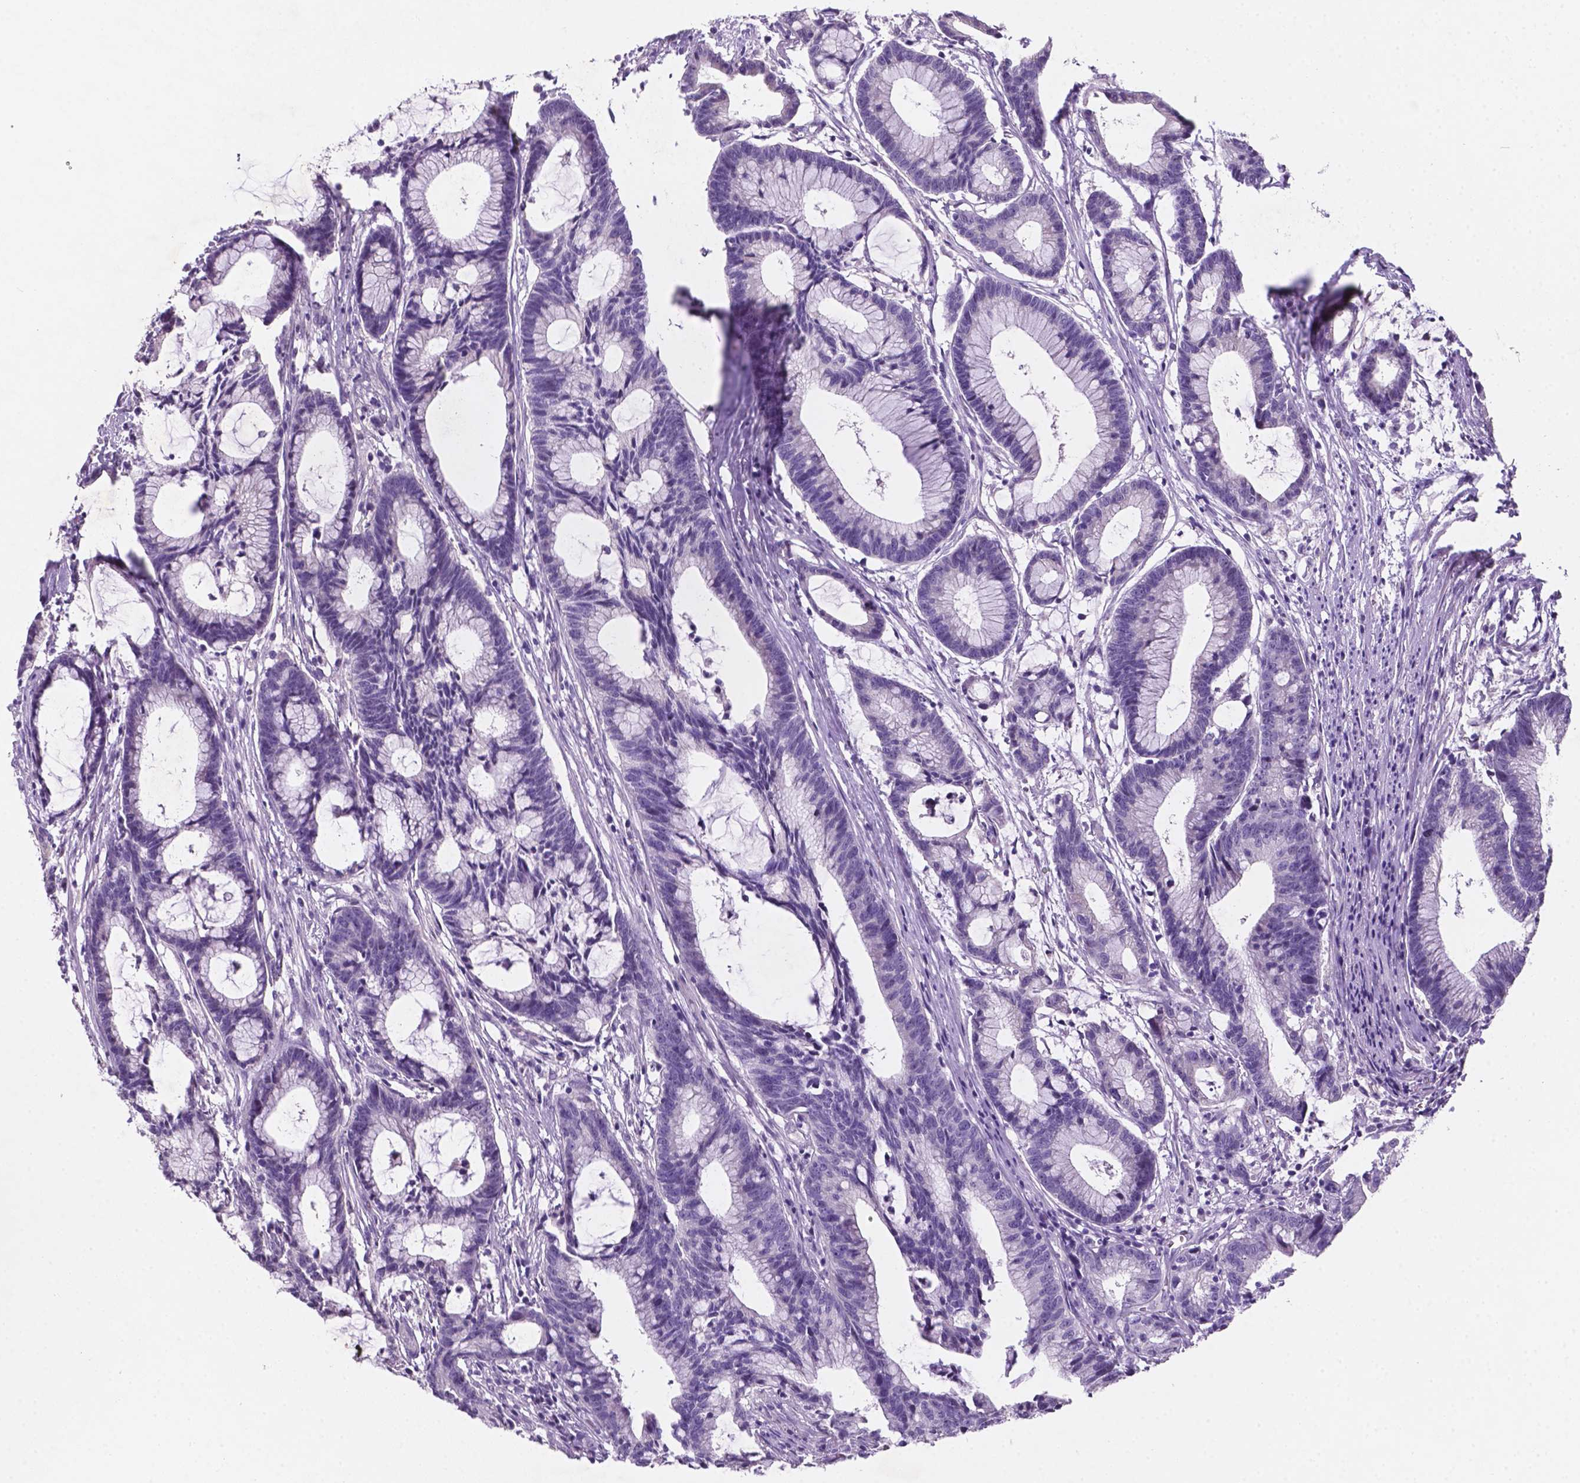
{"staining": {"intensity": "negative", "quantity": "none", "location": "none"}, "tissue": "colorectal cancer", "cell_type": "Tumor cells", "image_type": "cancer", "snomed": [{"axis": "morphology", "description": "Adenocarcinoma, NOS"}, {"axis": "topography", "description": "Colon"}], "caption": "DAB (3,3'-diaminobenzidine) immunohistochemical staining of colorectal cancer (adenocarcinoma) shows no significant staining in tumor cells. Brightfield microscopy of immunohistochemistry stained with DAB (brown) and hematoxylin (blue), captured at high magnification.", "gene": "EBLN2", "patient": {"sex": "female", "age": 78}}